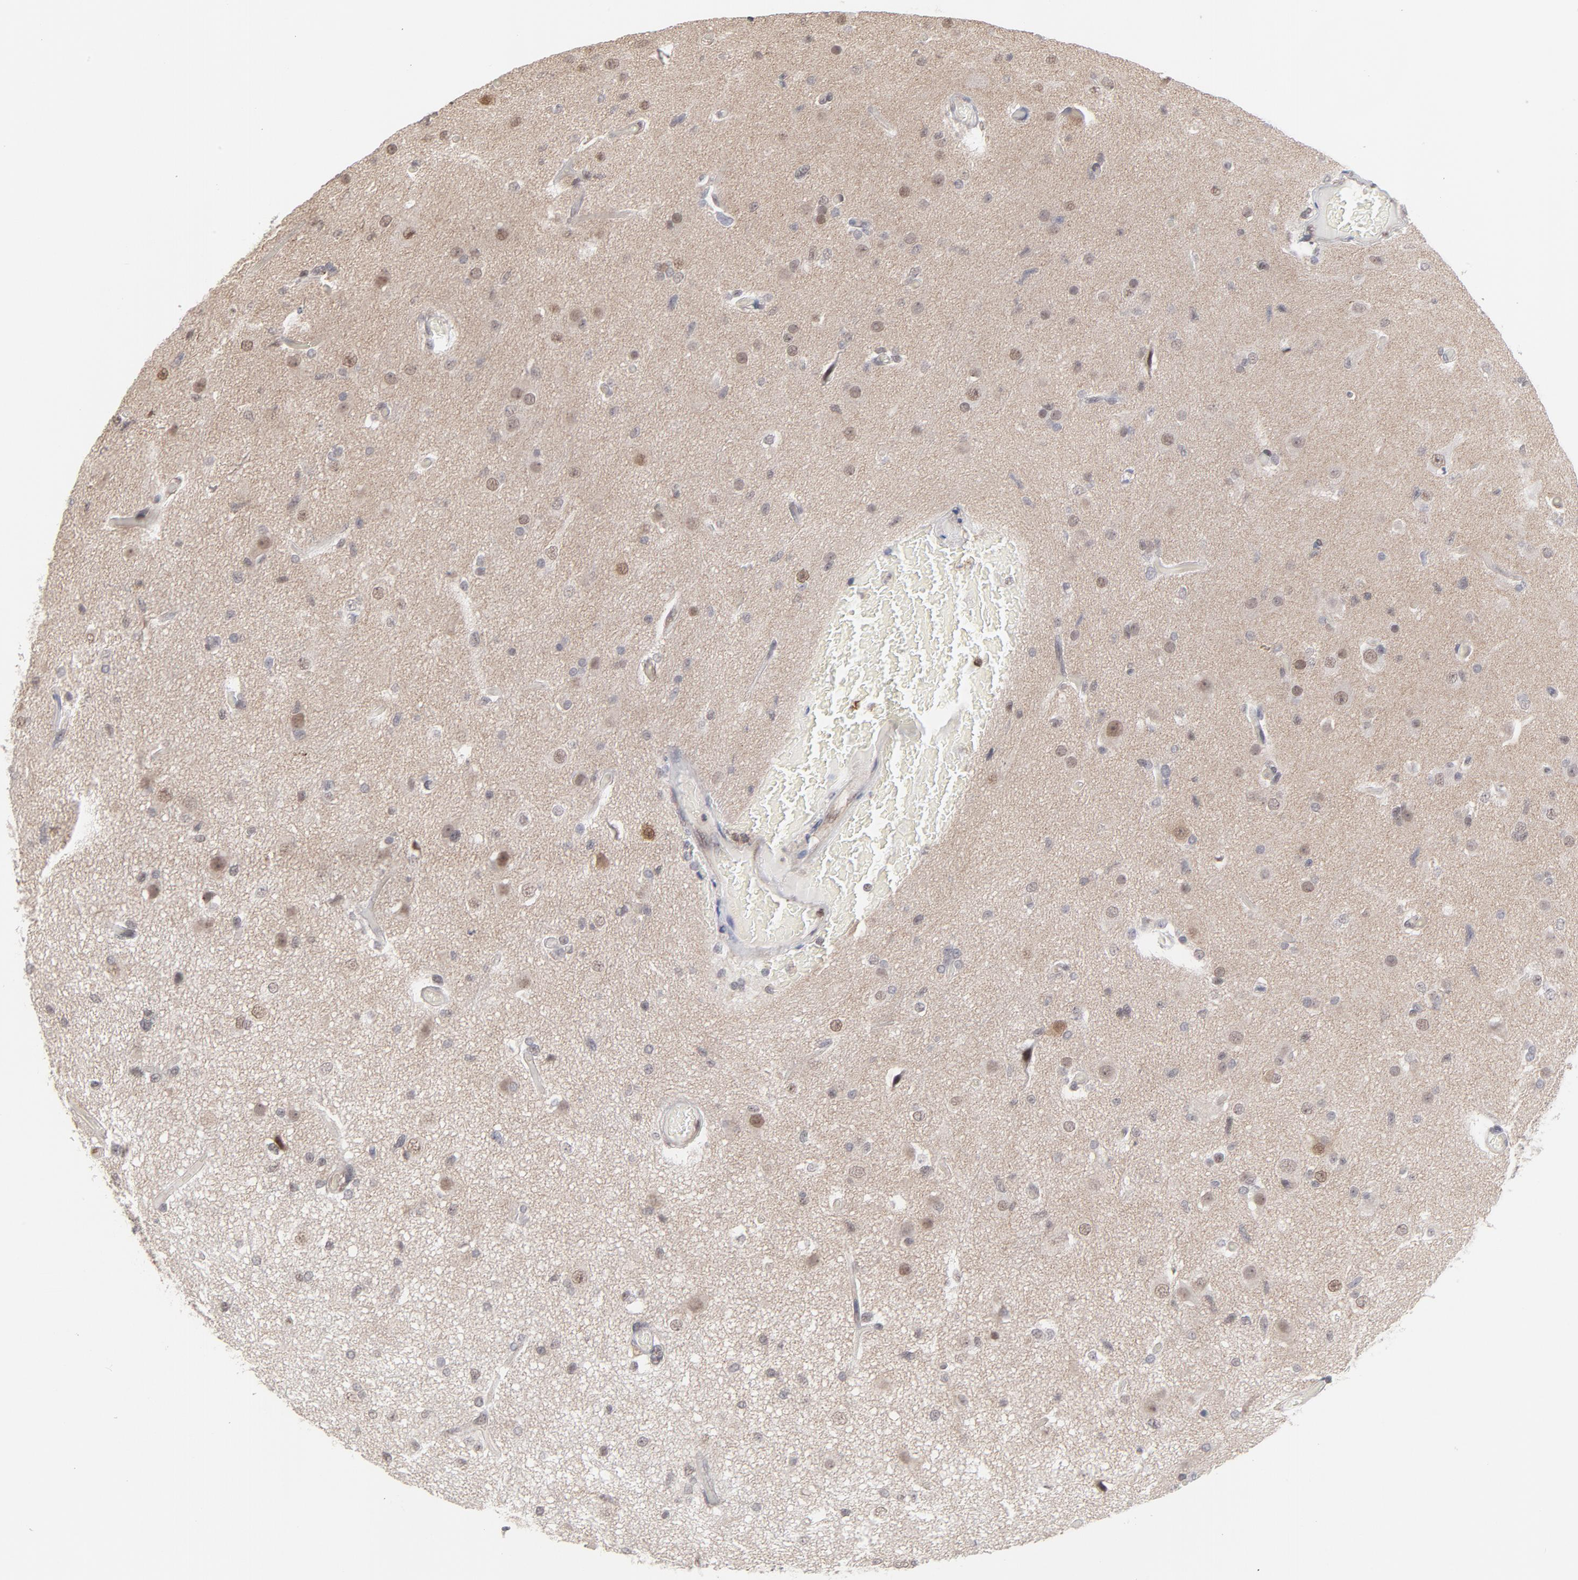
{"staining": {"intensity": "weak", "quantity": "25%-75%", "location": "nuclear"}, "tissue": "glioma", "cell_type": "Tumor cells", "image_type": "cancer", "snomed": [{"axis": "morphology", "description": "Glioma, malignant, High grade"}, {"axis": "topography", "description": "Brain"}], "caption": "Glioma tissue shows weak nuclear staining in about 25%-75% of tumor cells The staining was performed using DAB (3,3'-diaminobenzidine), with brown indicating positive protein expression. Nuclei are stained blue with hematoxylin.", "gene": "OAS1", "patient": {"sex": "male", "age": 33}}